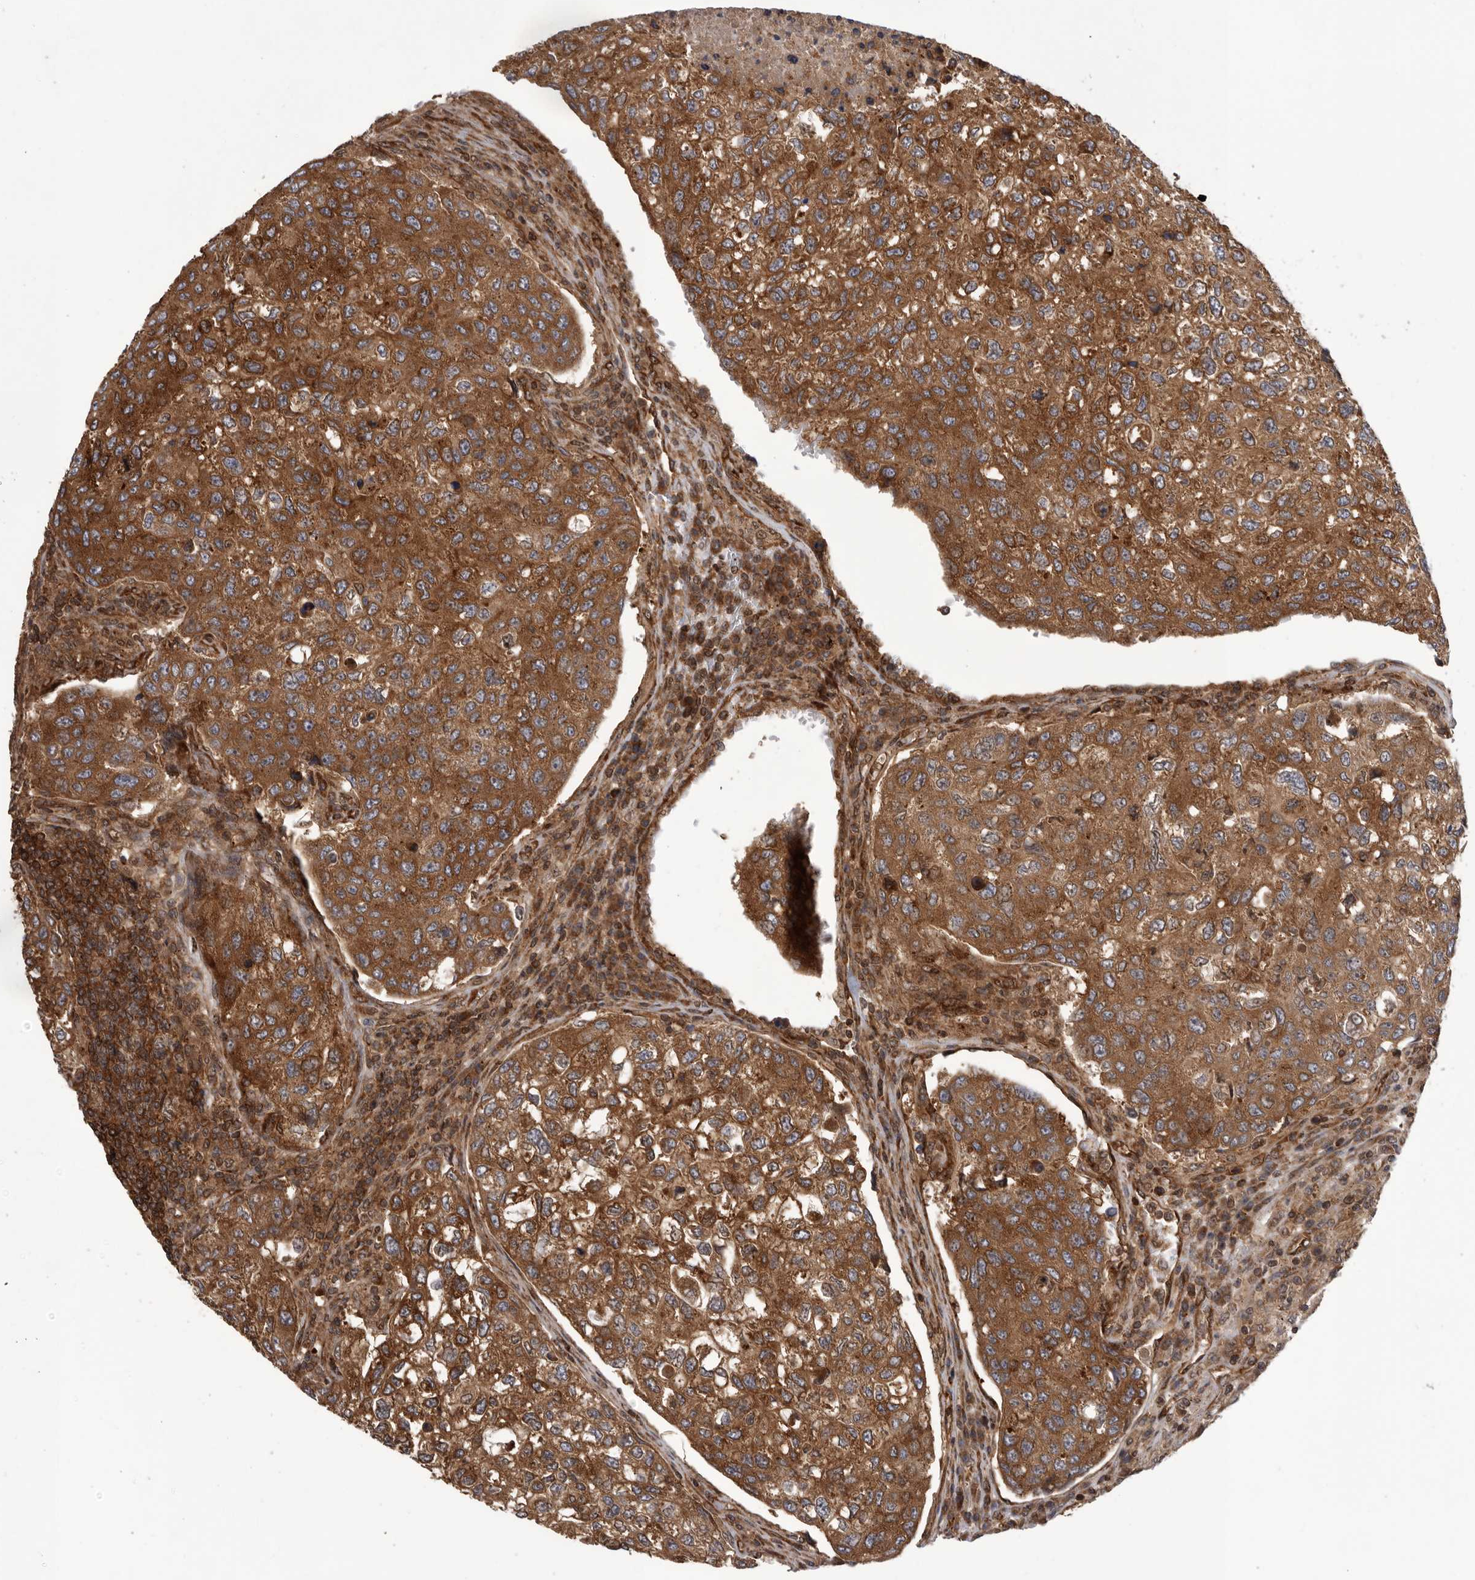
{"staining": {"intensity": "moderate", "quantity": ">75%", "location": "cytoplasmic/membranous"}, "tissue": "urothelial cancer", "cell_type": "Tumor cells", "image_type": "cancer", "snomed": [{"axis": "morphology", "description": "Urothelial carcinoma, High grade"}, {"axis": "topography", "description": "Lymph node"}, {"axis": "topography", "description": "Urinary bladder"}], "caption": "Urothelial cancer stained with immunohistochemistry (IHC) demonstrates moderate cytoplasmic/membranous positivity in about >75% of tumor cells. (DAB IHC, brown staining for protein, blue staining for nuclei).", "gene": "DHDDS", "patient": {"sex": "male", "age": 51}}